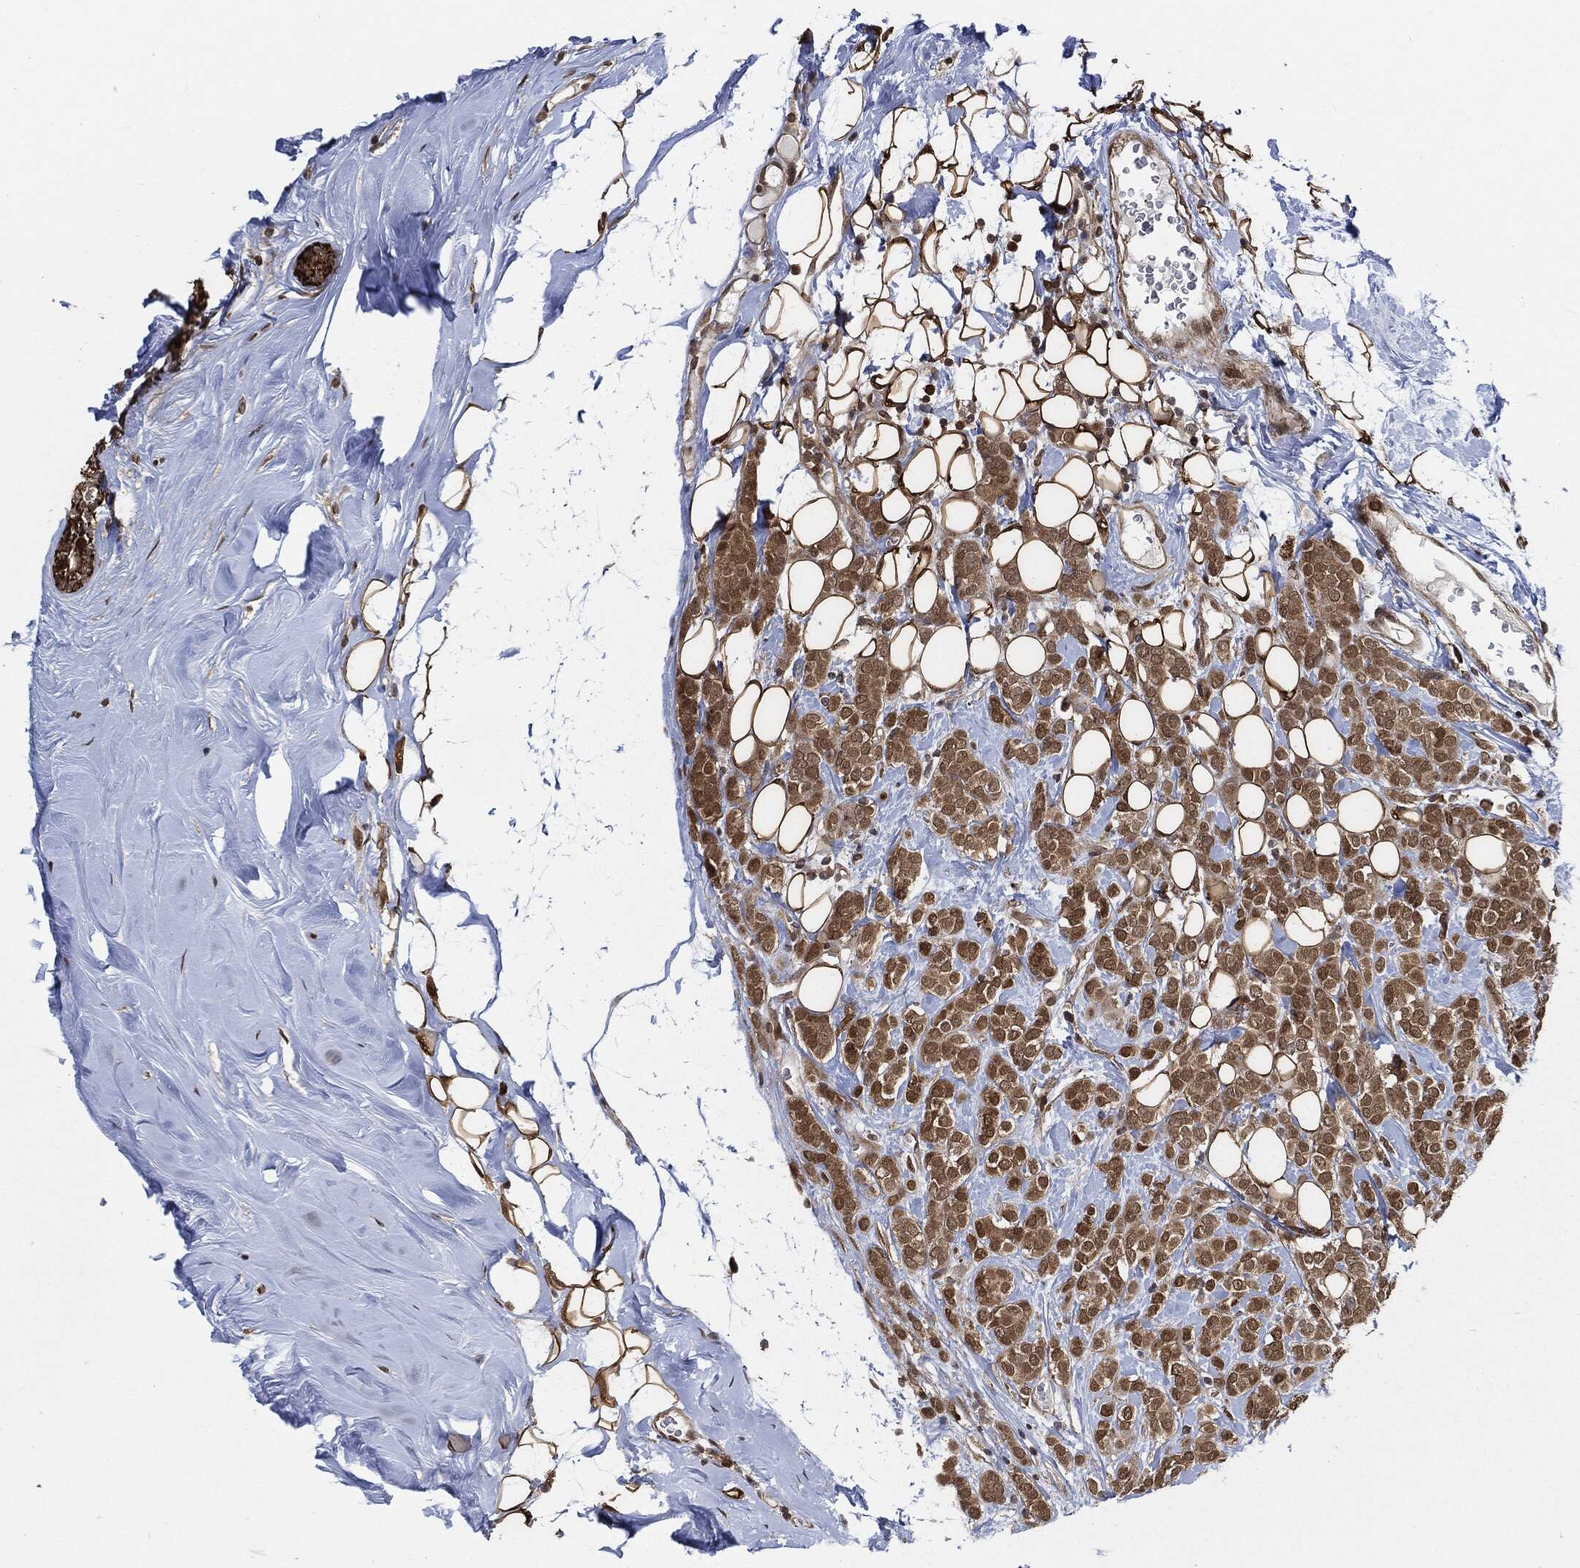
{"staining": {"intensity": "moderate", "quantity": ">75%", "location": "cytoplasmic/membranous,nuclear"}, "tissue": "breast cancer", "cell_type": "Tumor cells", "image_type": "cancer", "snomed": [{"axis": "morphology", "description": "Lobular carcinoma"}, {"axis": "topography", "description": "Breast"}], "caption": "IHC photomicrograph of neoplastic tissue: human lobular carcinoma (breast) stained using immunohistochemistry reveals medium levels of moderate protein expression localized specifically in the cytoplasmic/membranous and nuclear of tumor cells, appearing as a cytoplasmic/membranous and nuclear brown color.", "gene": "CUTA", "patient": {"sex": "female", "age": 49}}